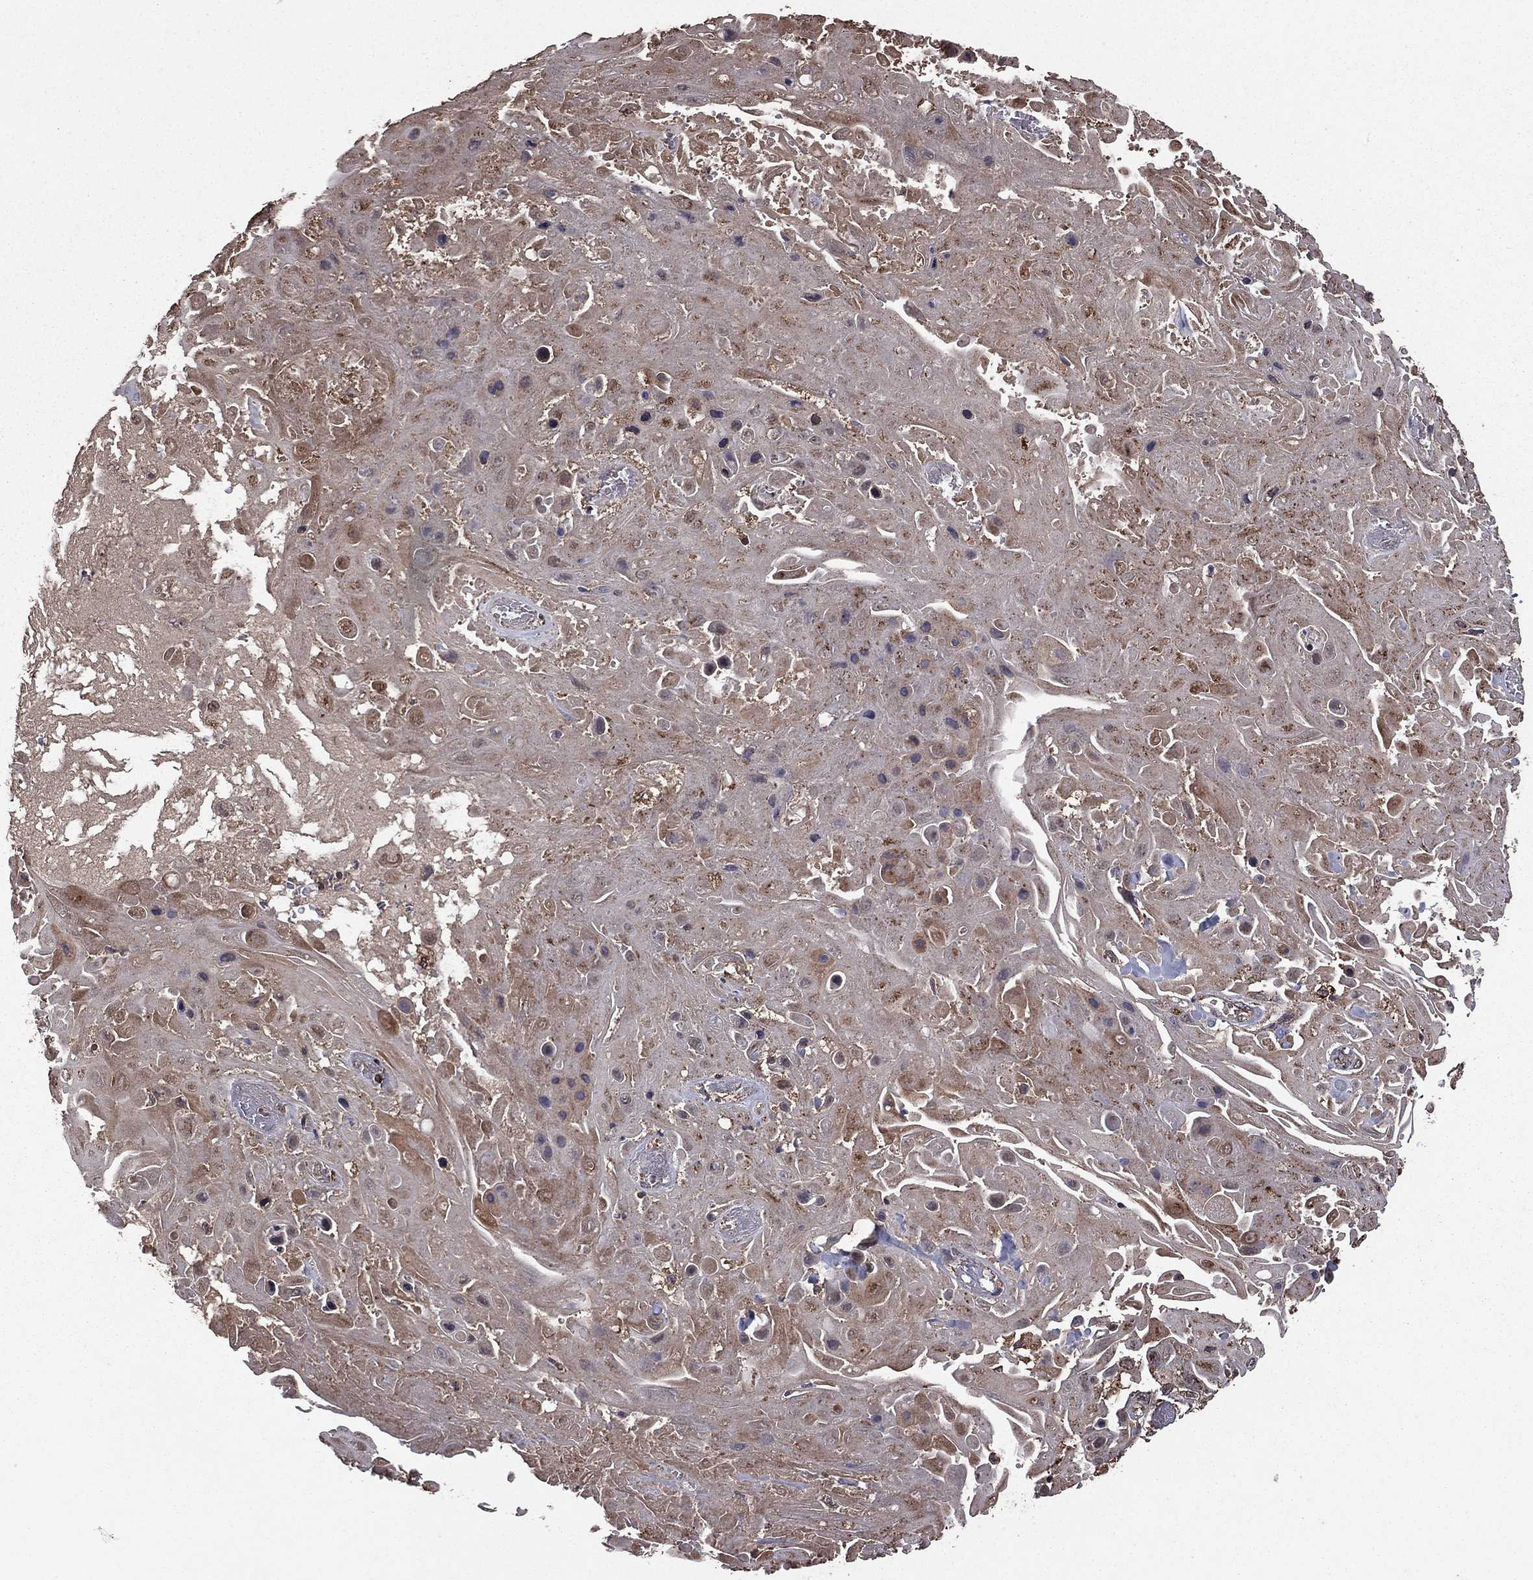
{"staining": {"intensity": "negative", "quantity": "none", "location": "none"}, "tissue": "skin cancer", "cell_type": "Tumor cells", "image_type": "cancer", "snomed": [{"axis": "morphology", "description": "Squamous cell carcinoma, NOS"}, {"axis": "topography", "description": "Skin"}], "caption": "Protein analysis of skin squamous cell carcinoma reveals no significant expression in tumor cells. Brightfield microscopy of immunohistochemistry stained with DAB (brown) and hematoxylin (blue), captured at high magnification.", "gene": "BIRC6", "patient": {"sex": "male", "age": 82}}